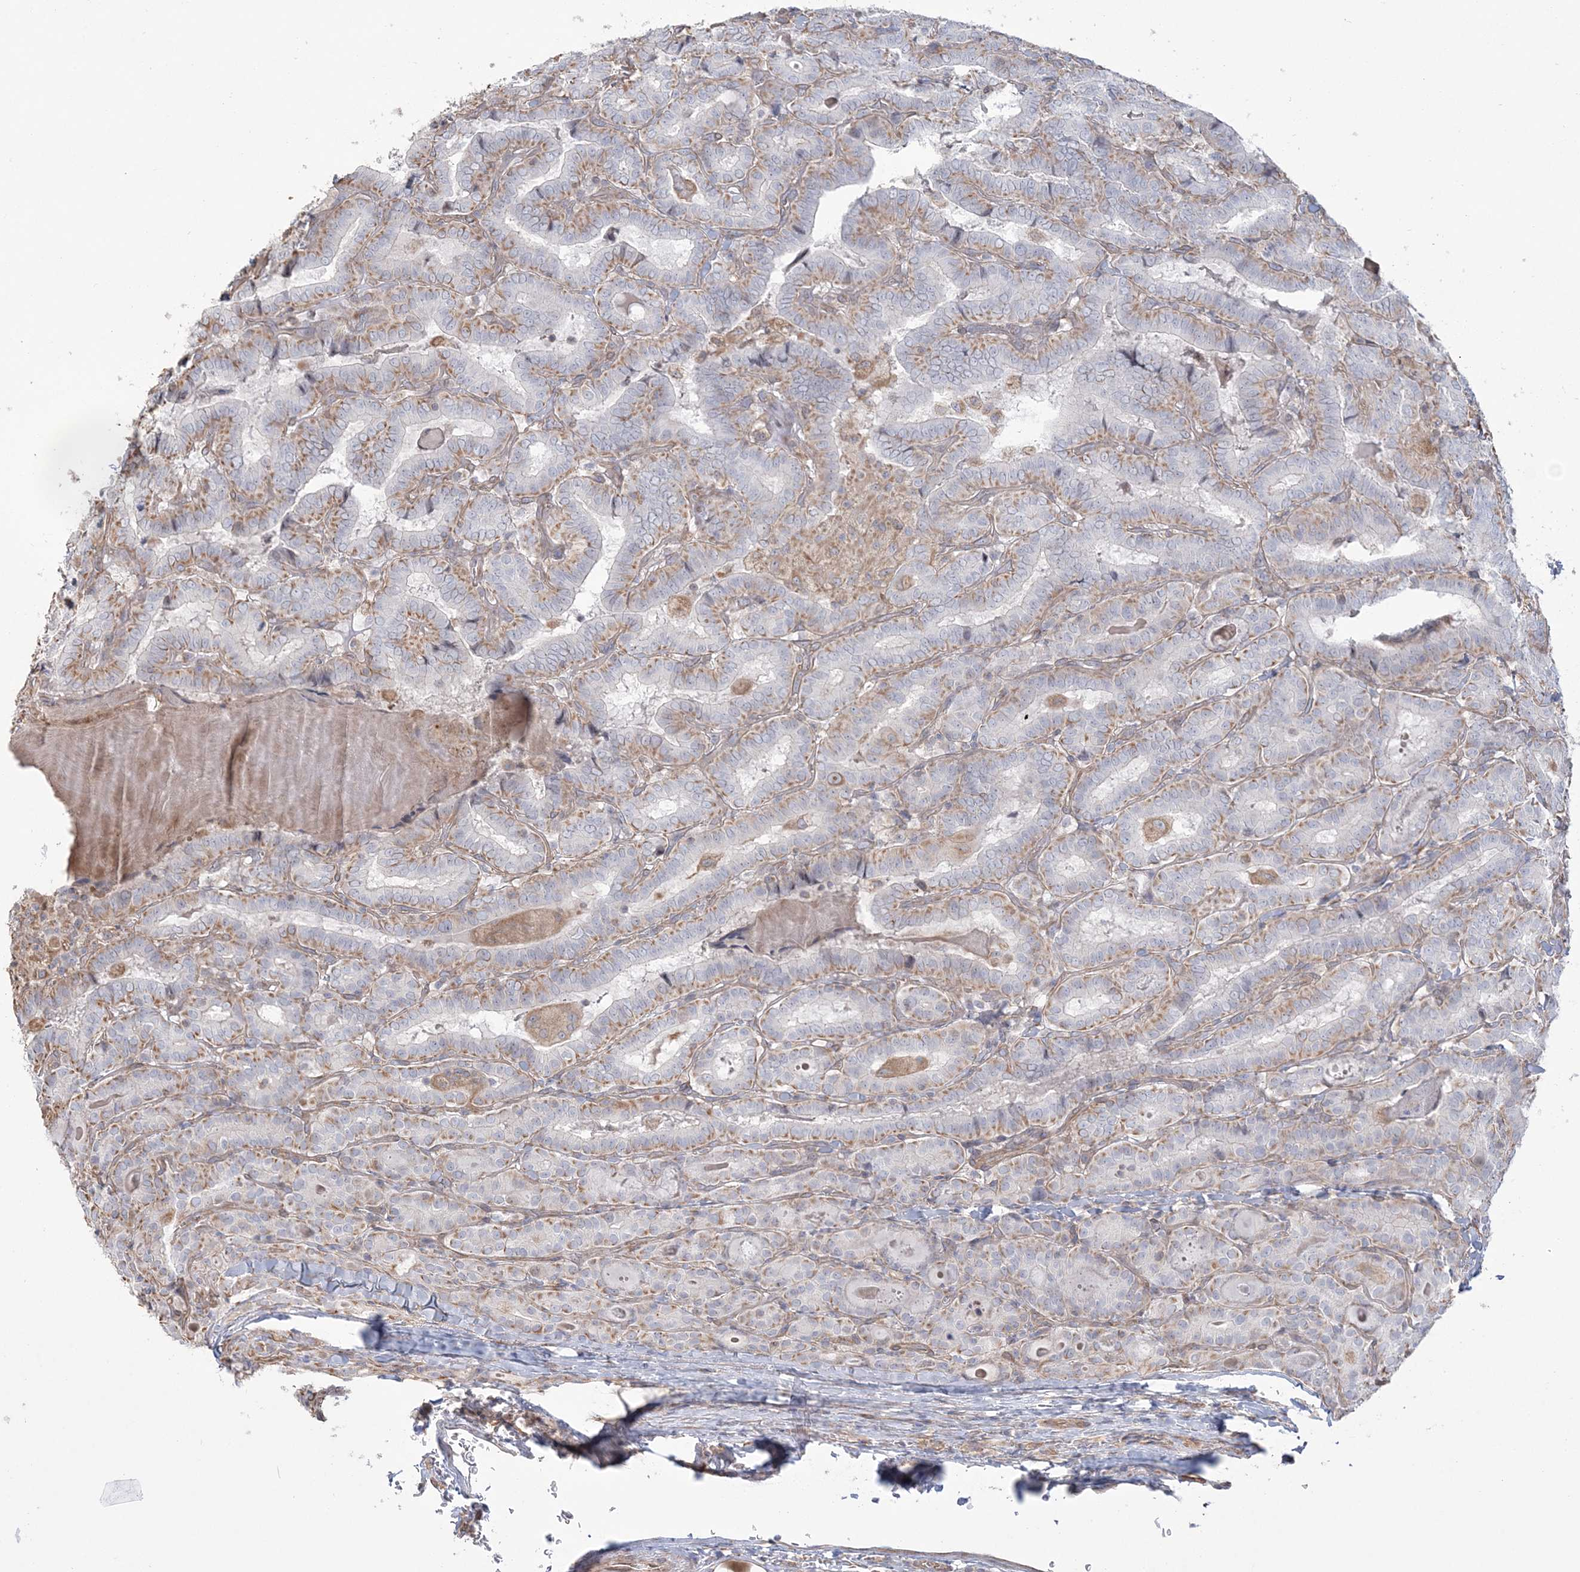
{"staining": {"intensity": "weak", "quantity": "<25%", "location": "cytoplasmic/membranous"}, "tissue": "thyroid cancer", "cell_type": "Tumor cells", "image_type": "cancer", "snomed": [{"axis": "morphology", "description": "Papillary adenocarcinoma, NOS"}, {"axis": "topography", "description": "Thyroid gland"}], "caption": "Immunohistochemistry (IHC) image of neoplastic tissue: human papillary adenocarcinoma (thyroid) stained with DAB (3,3'-diaminobenzidine) reveals no significant protein positivity in tumor cells.", "gene": "ZNF821", "patient": {"sex": "female", "age": 72}}